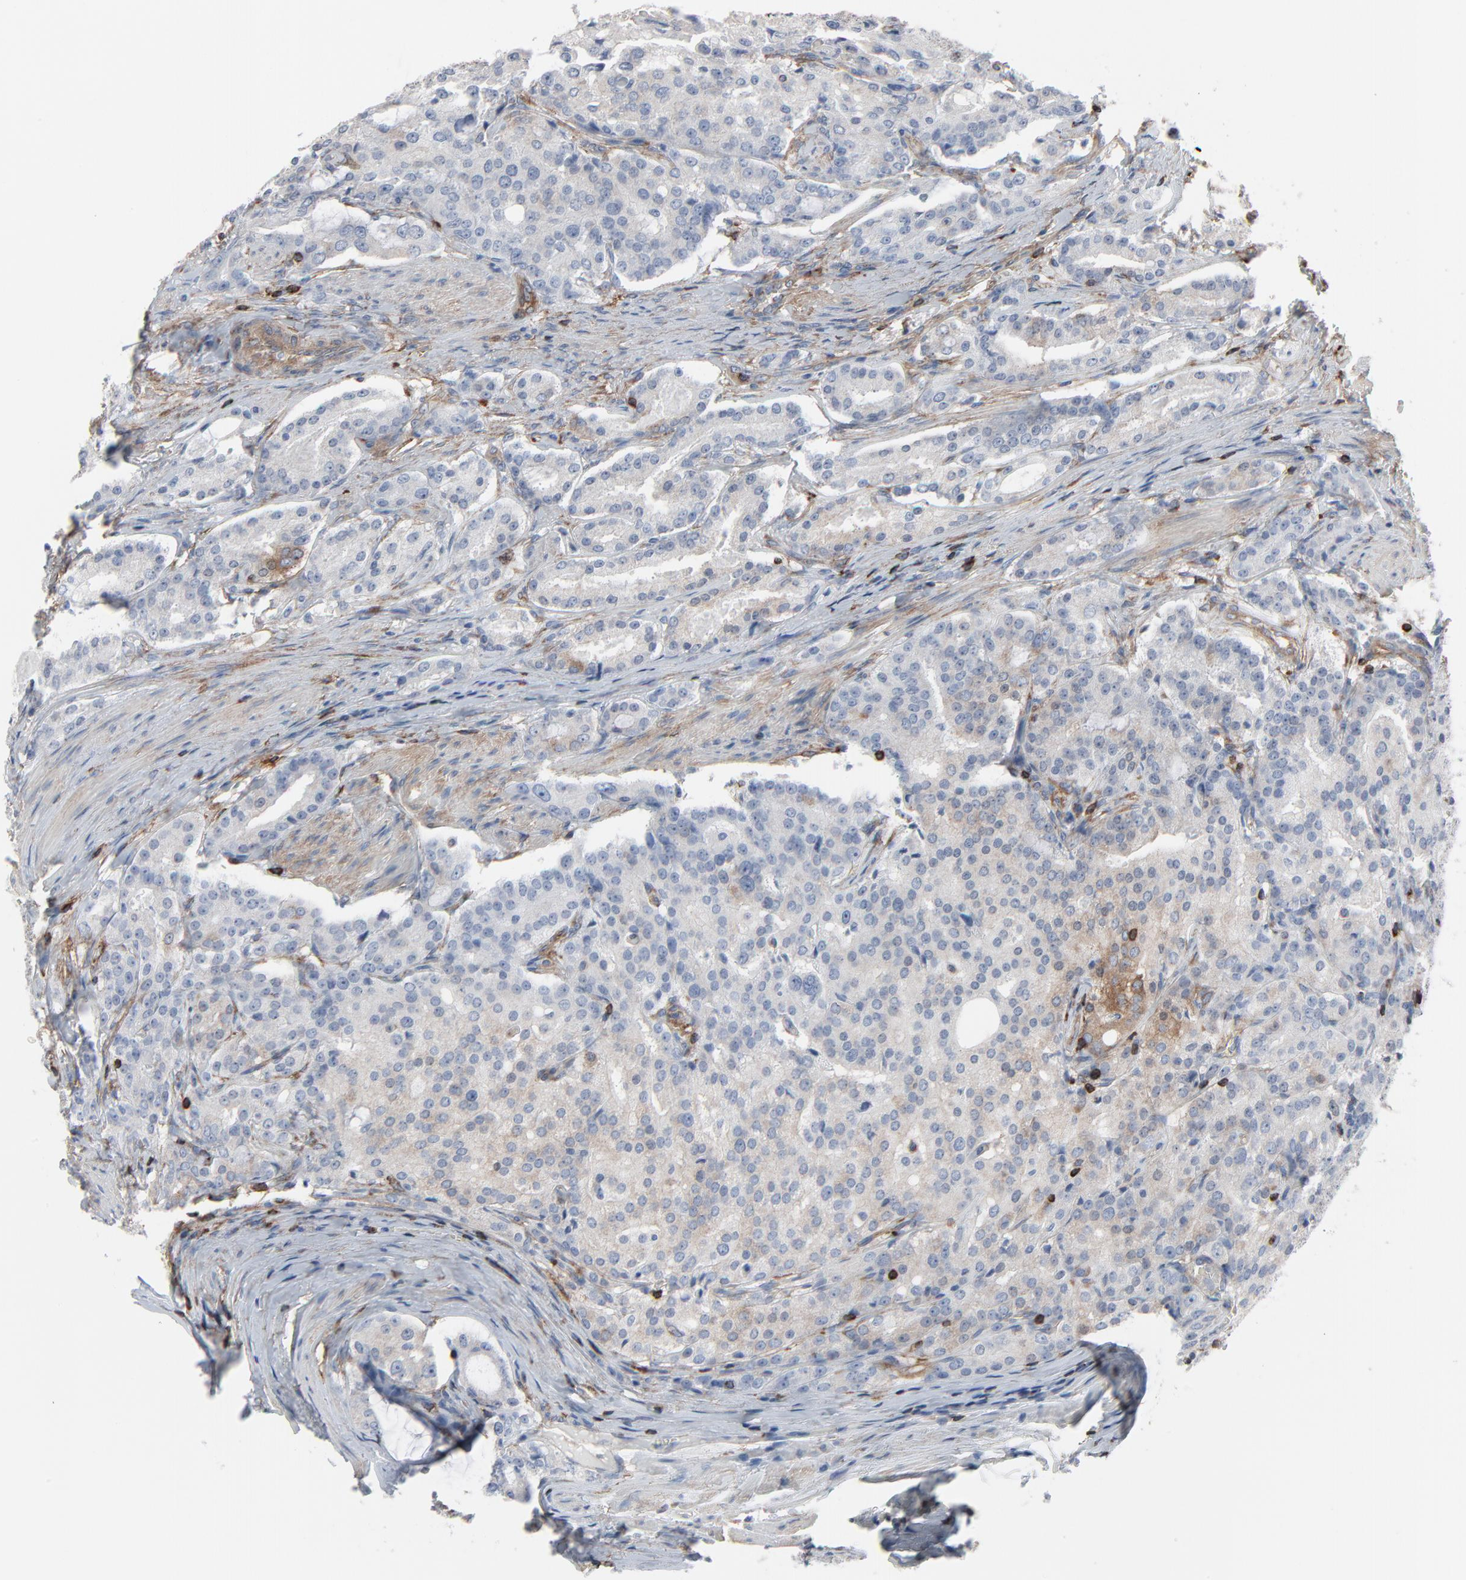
{"staining": {"intensity": "weak", "quantity": ">75%", "location": "cytoplasmic/membranous"}, "tissue": "prostate cancer", "cell_type": "Tumor cells", "image_type": "cancer", "snomed": [{"axis": "morphology", "description": "Adenocarcinoma, Medium grade"}, {"axis": "topography", "description": "Prostate"}], "caption": "Brown immunohistochemical staining in human prostate medium-grade adenocarcinoma demonstrates weak cytoplasmic/membranous staining in about >75% of tumor cells.", "gene": "OPTN", "patient": {"sex": "male", "age": 72}}